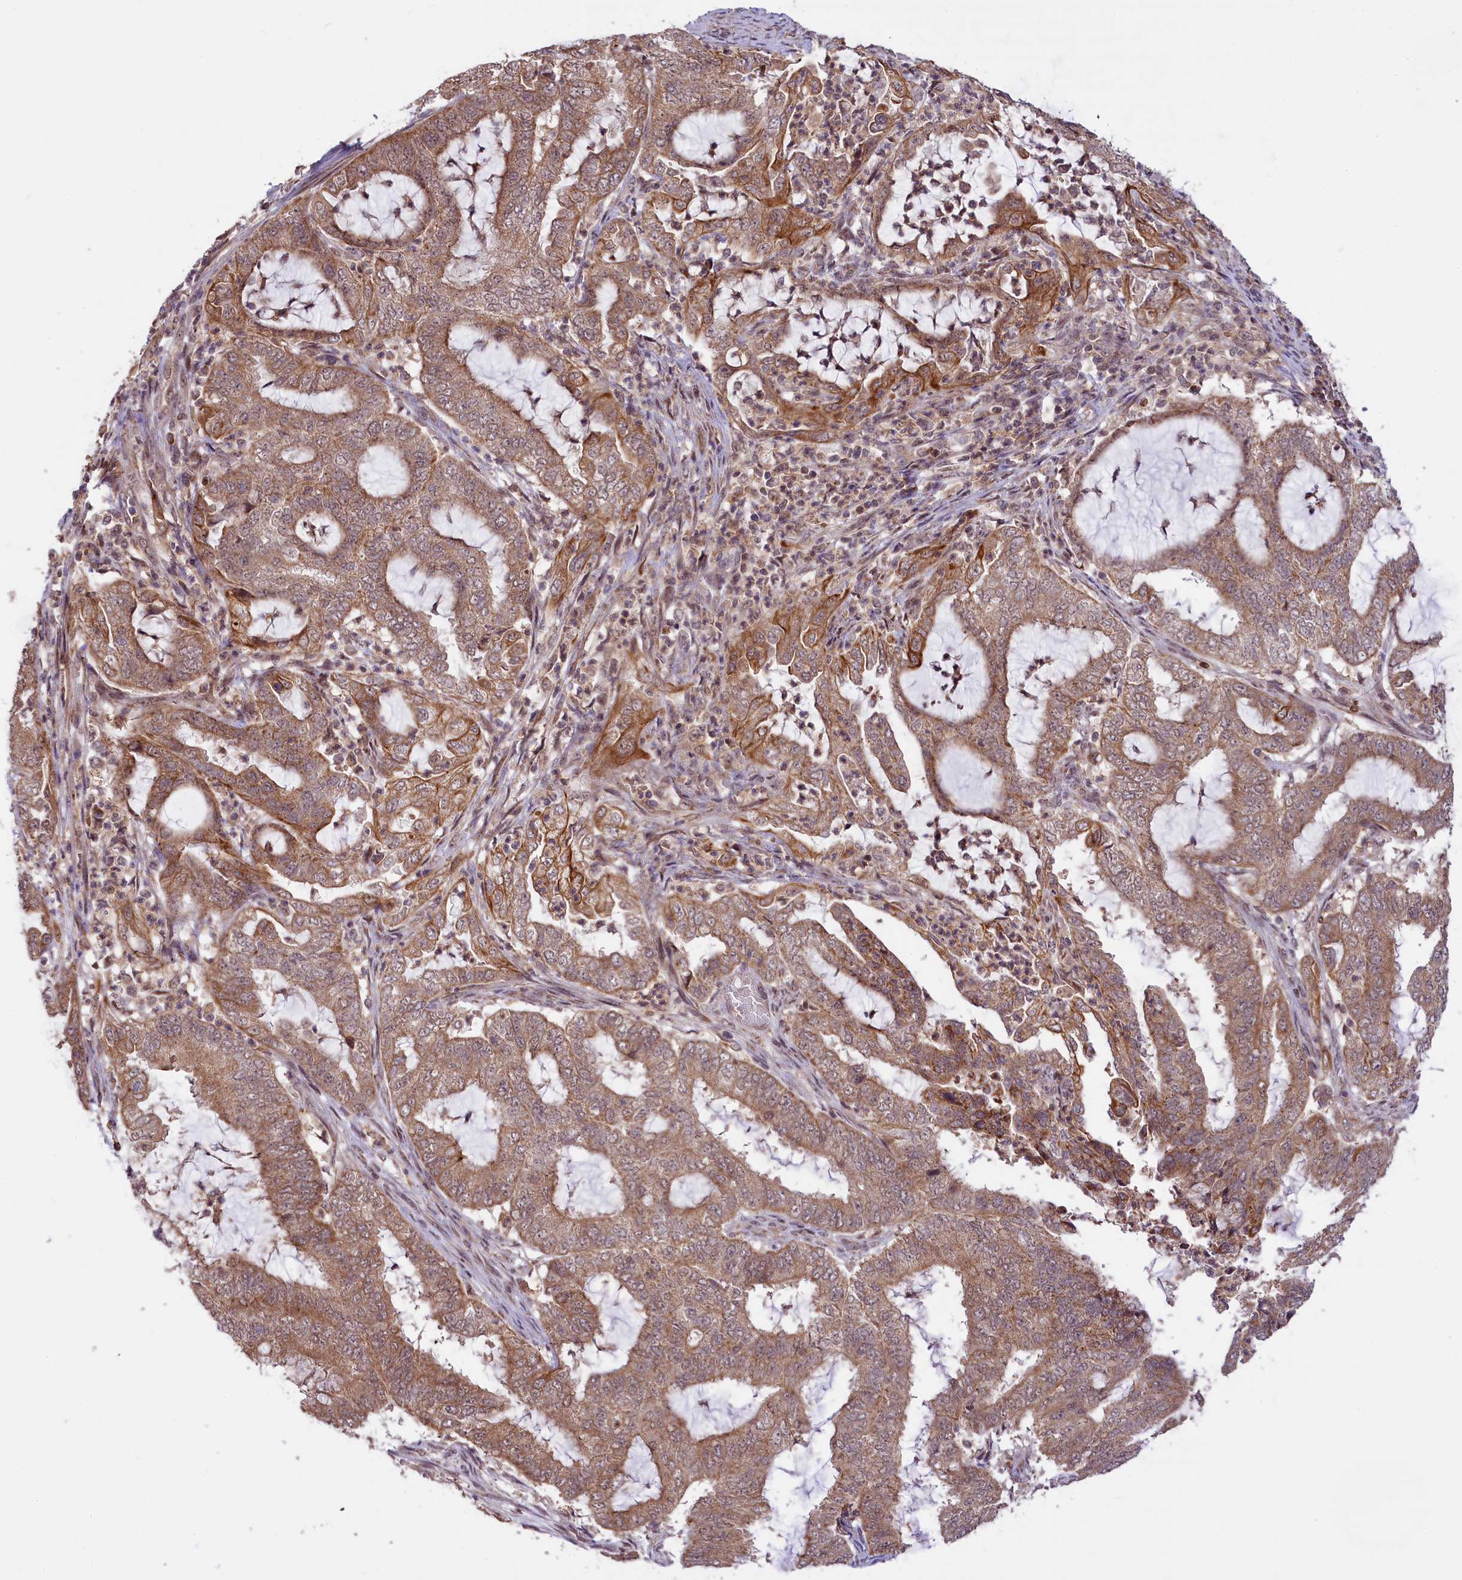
{"staining": {"intensity": "moderate", "quantity": ">75%", "location": "cytoplasmic/membranous"}, "tissue": "endometrial cancer", "cell_type": "Tumor cells", "image_type": "cancer", "snomed": [{"axis": "morphology", "description": "Adenocarcinoma, NOS"}, {"axis": "topography", "description": "Endometrium"}], "caption": "A micrograph of endometrial adenocarcinoma stained for a protein displays moderate cytoplasmic/membranous brown staining in tumor cells.", "gene": "CARD8", "patient": {"sex": "female", "age": 51}}